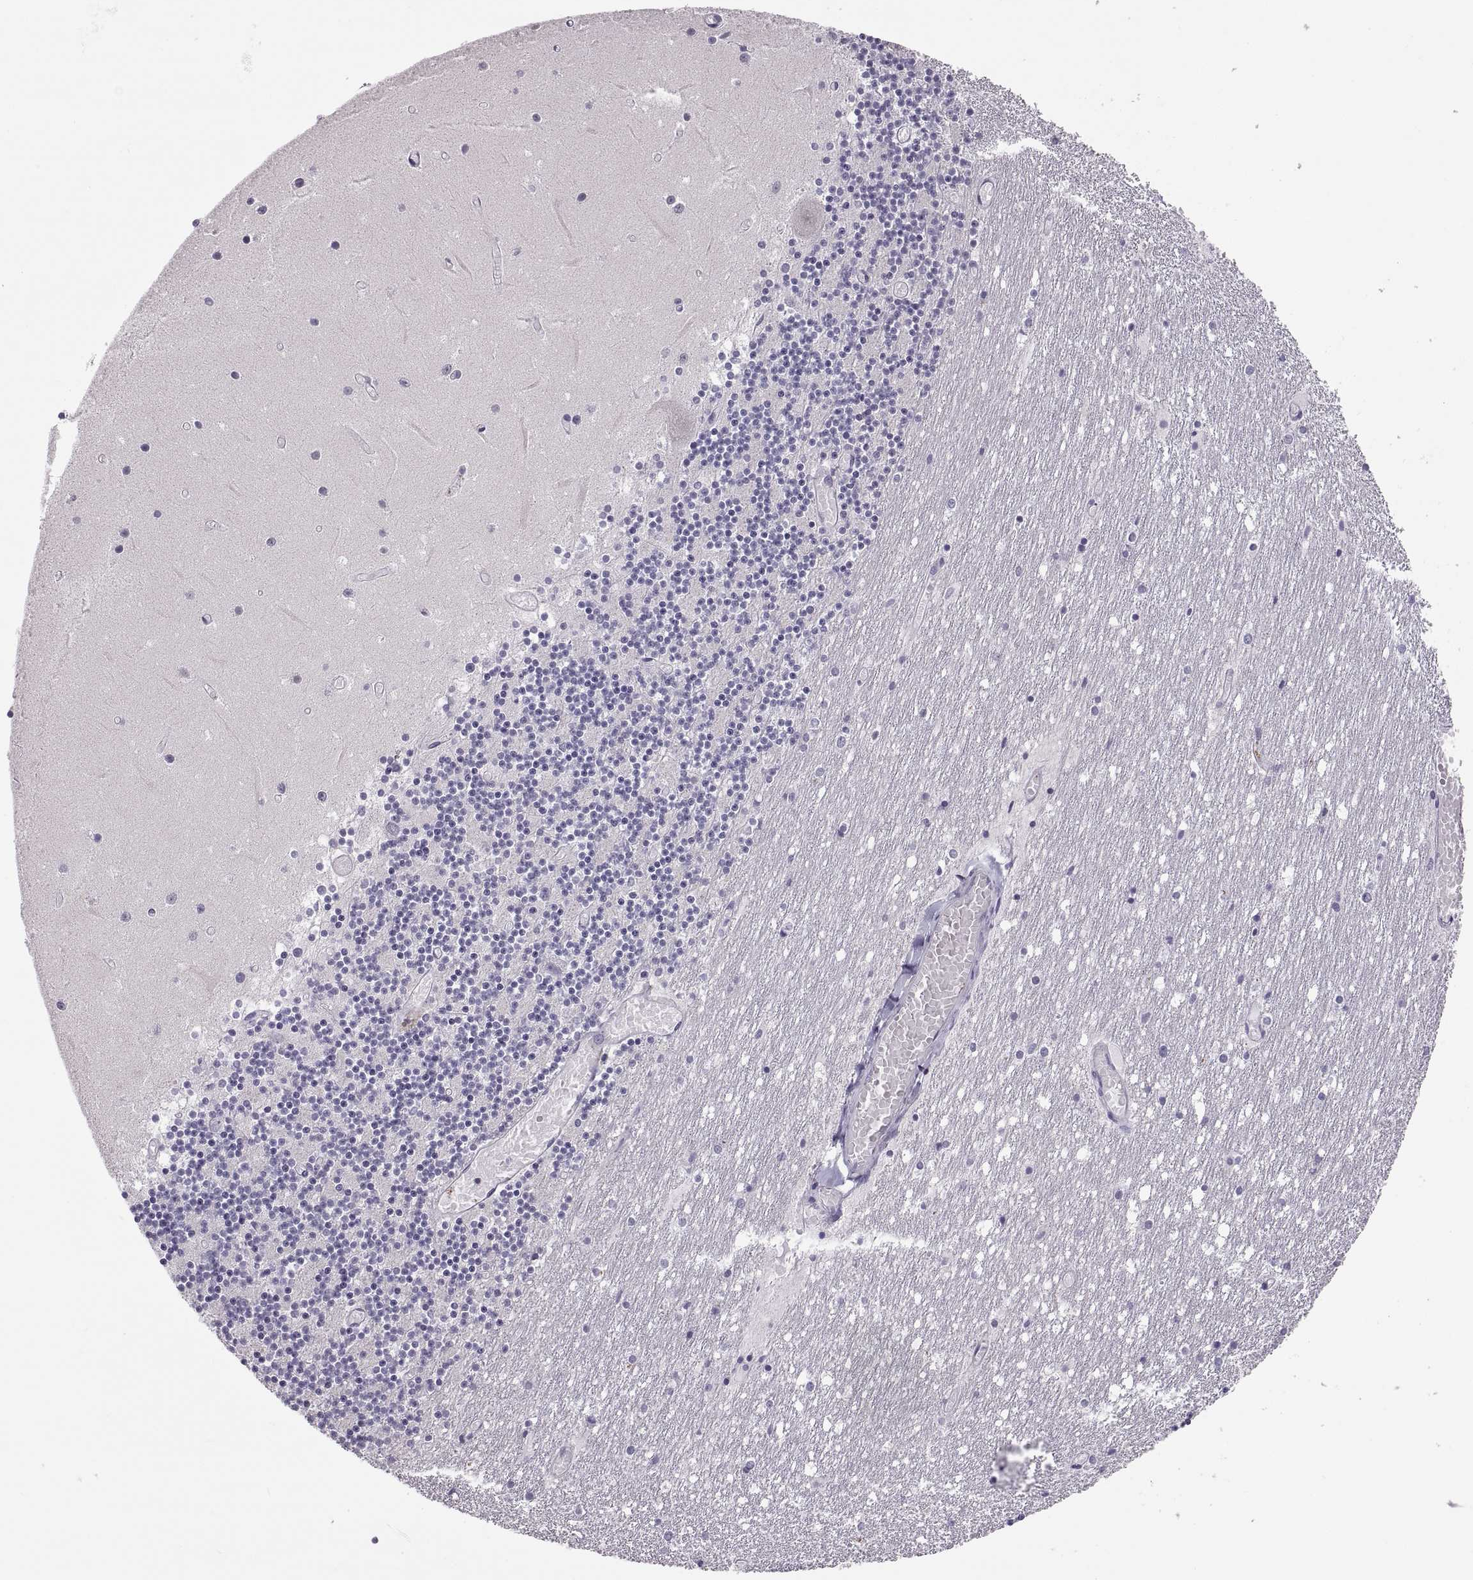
{"staining": {"intensity": "negative", "quantity": "none", "location": "none"}, "tissue": "cerebellum", "cell_type": "Cells in granular layer", "image_type": "normal", "snomed": [{"axis": "morphology", "description": "Normal tissue, NOS"}, {"axis": "topography", "description": "Cerebellum"}], "caption": "An image of cerebellum stained for a protein displays no brown staining in cells in granular layer. Brightfield microscopy of immunohistochemistry stained with DAB (3,3'-diaminobenzidine) (brown) and hematoxylin (blue), captured at high magnification.", "gene": "TTC21A", "patient": {"sex": "female", "age": 28}}